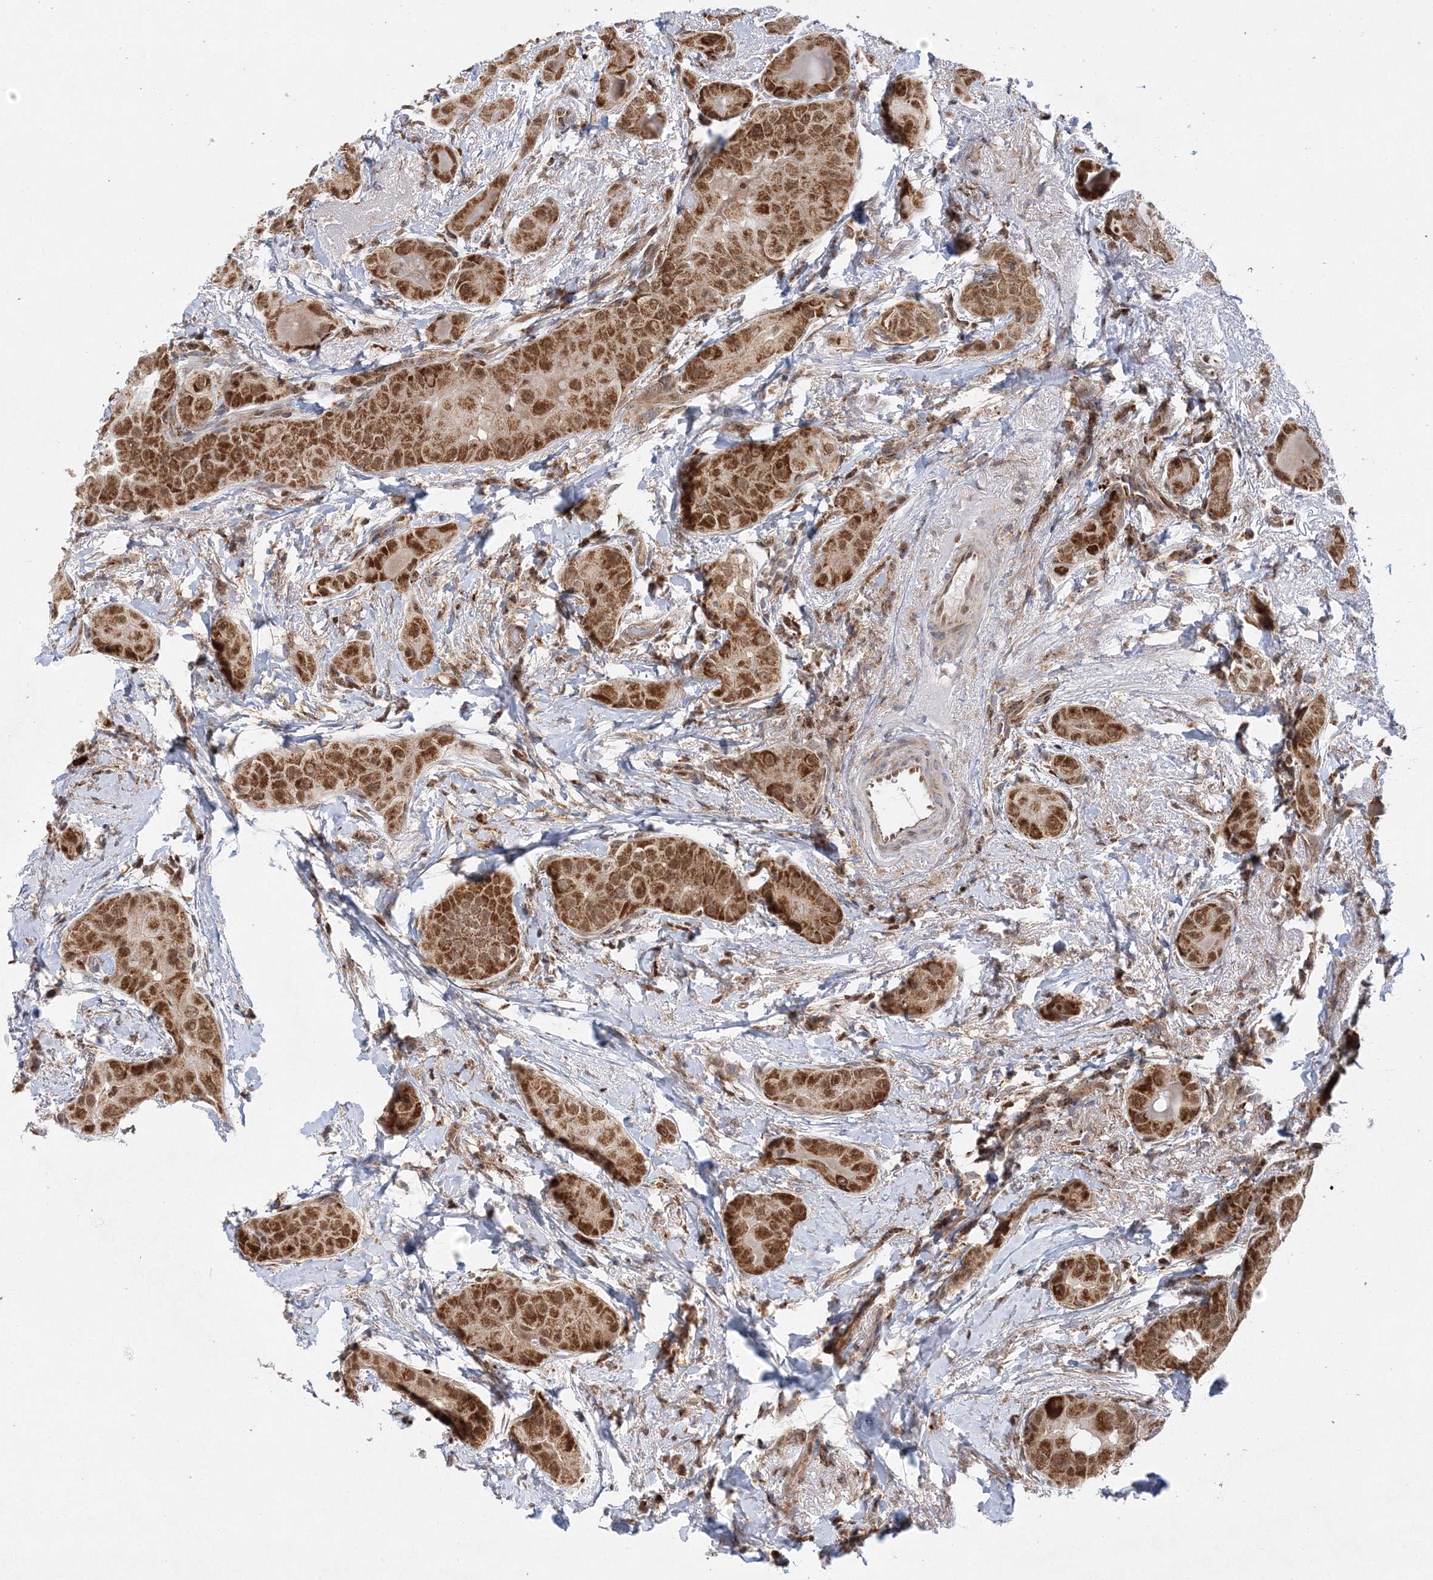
{"staining": {"intensity": "strong", "quantity": ">75%", "location": "cytoplasmic/membranous,nuclear"}, "tissue": "thyroid cancer", "cell_type": "Tumor cells", "image_type": "cancer", "snomed": [{"axis": "morphology", "description": "Papillary adenocarcinoma, NOS"}, {"axis": "topography", "description": "Thyroid gland"}], "caption": "Thyroid cancer stained with a brown dye demonstrates strong cytoplasmic/membranous and nuclear positive positivity in about >75% of tumor cells.", "gene": "RAB11FIP2", "patient": {"sex": "male", "age": 33}}